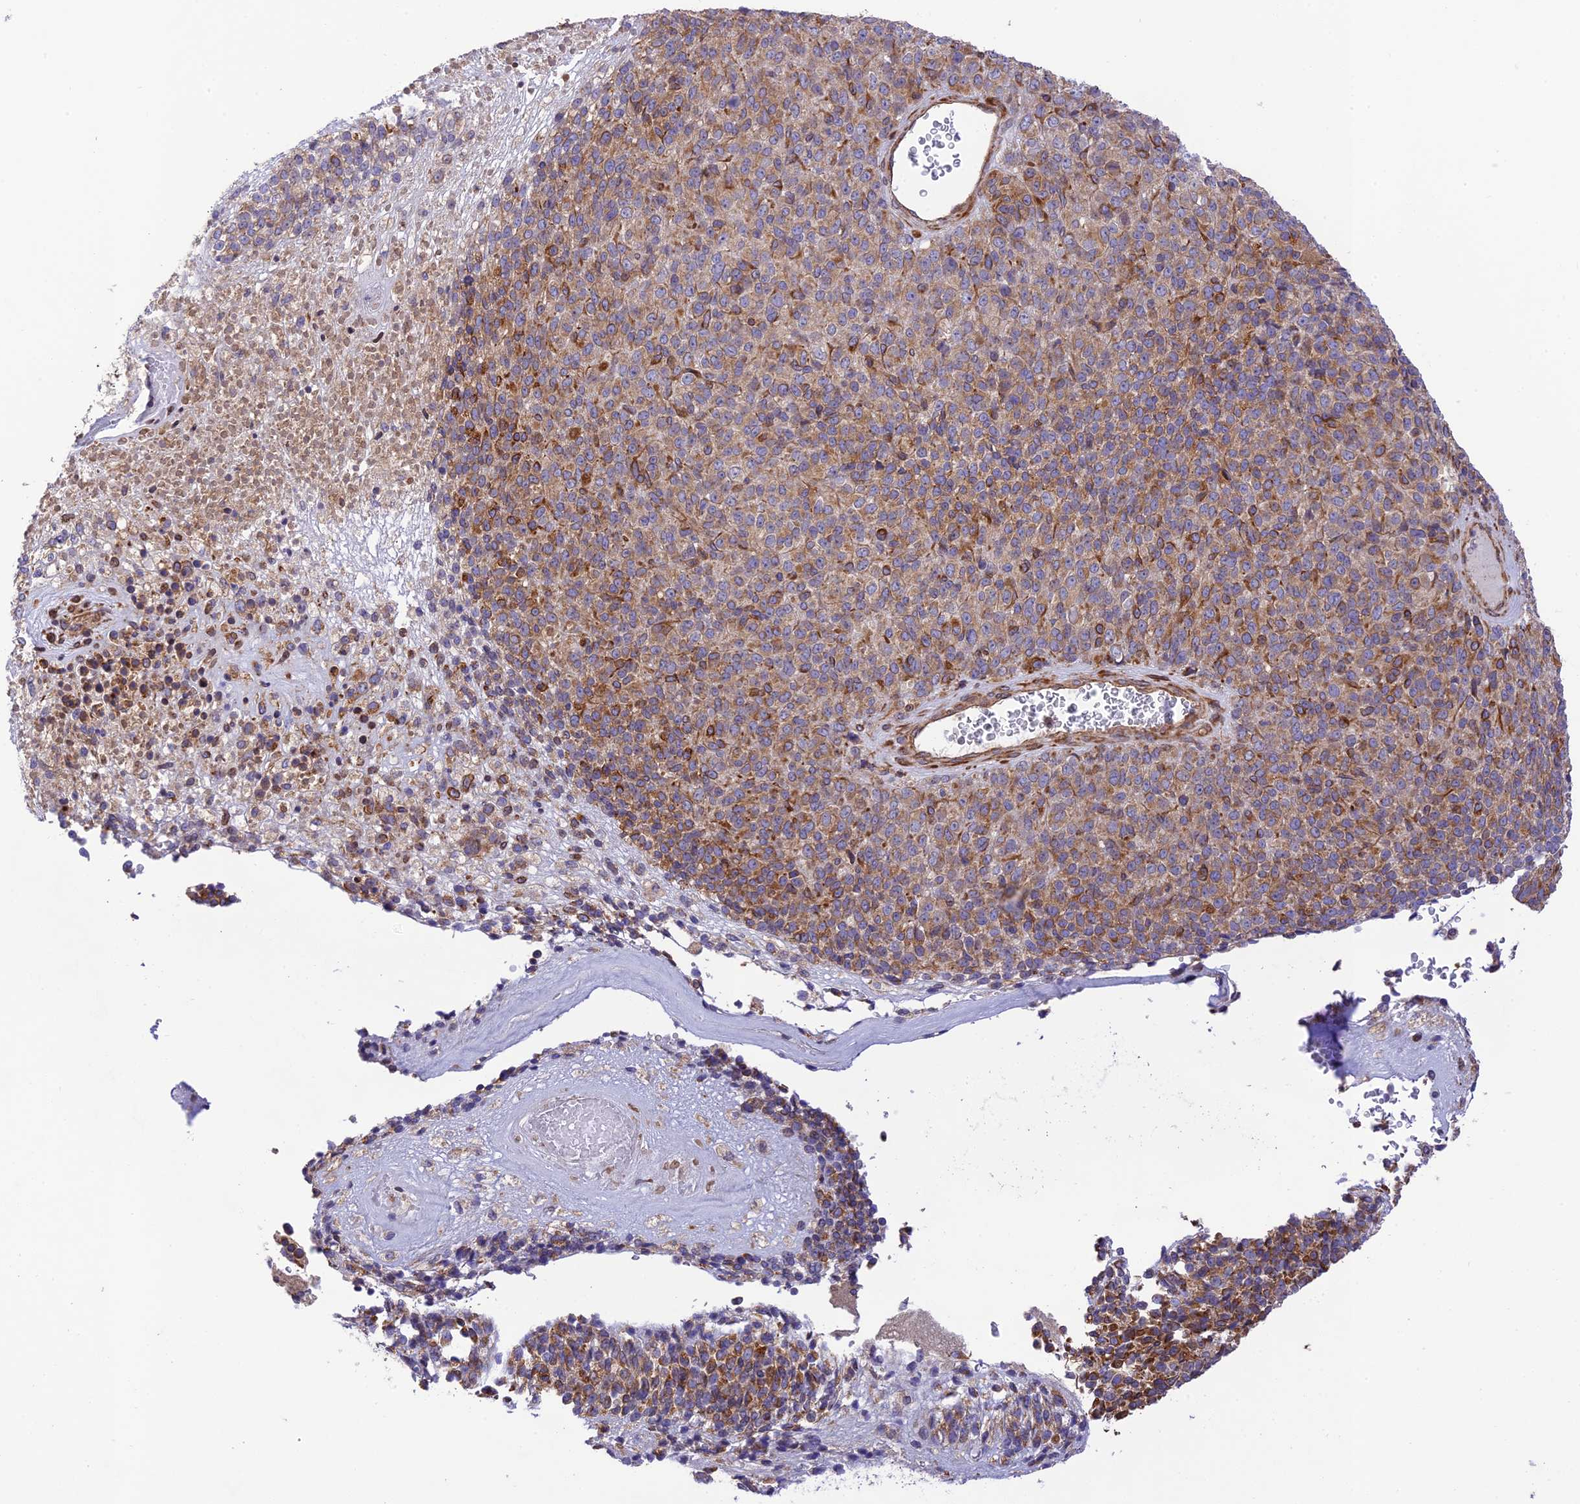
{"staining": {"intensity": "moderate", "quantity": ">75%", "location": "cytoplasmic/membranous"}, "tissue": "melanoma", "cell_type": "Tumor cells", "image_type": "cancer", "snomed": [{"axis": "morphology", "description": "Malignant melanoma, Metastatic site"}, {"axis": "topography", "description": "Brain"}], "caption": "Immunohistochemical staining of human melanoma demonstrates medium levels of moderate cytoplasmic/membranous positivity in about >75% of tumor cells.", "gene": "EXOC3L4", "patient": {"sex": "female", "age": 56}}